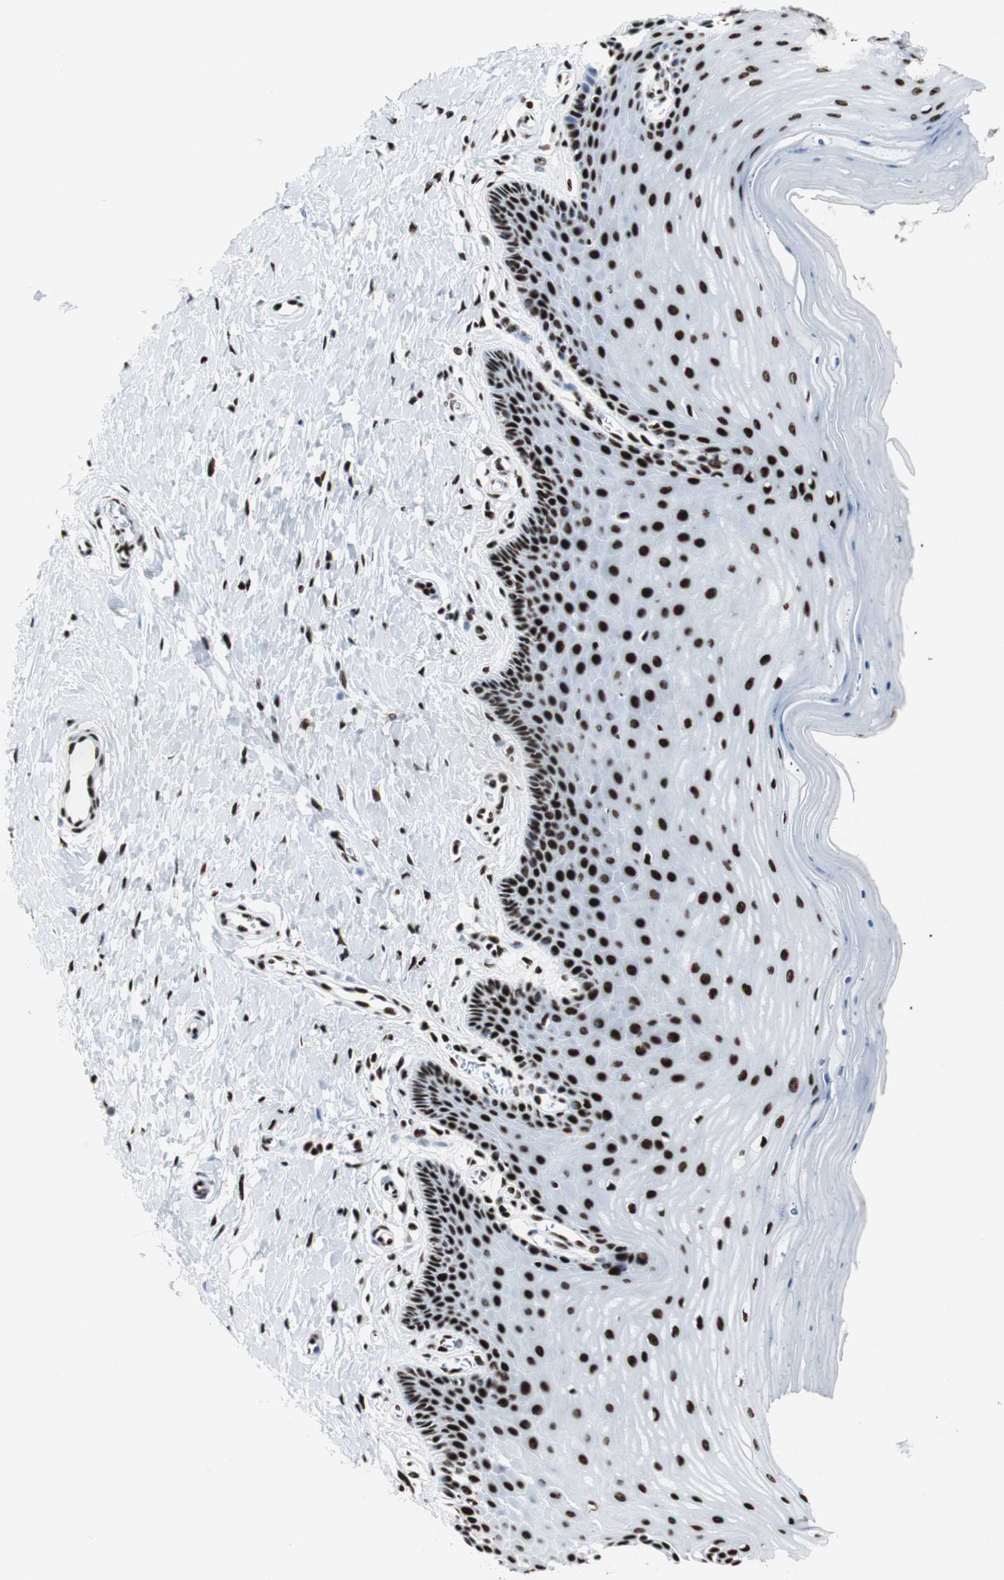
{"staining": {"intensity": "strong", "quantity": ">75%", "location": "nuclear"}, "tissue": "cervix", "cell_type": "Glandular cells", "image_type": "normal", "snomed": [{"axis": "morphology", "description": "Normal tissue, NOS"}, {"axis": "topography", "description": "Cervix"}], "caption": "Glandular cells reveal high levels of strong nuclear expression in approximately >75% of cells in unremarkable cervix. The protein is stained brown, and the nuclei are stained in blue (DAB IHC with brightfield microscopy, high magnification).", "gene": "NCL", "patient": {"sex": "female", "age": 55}}